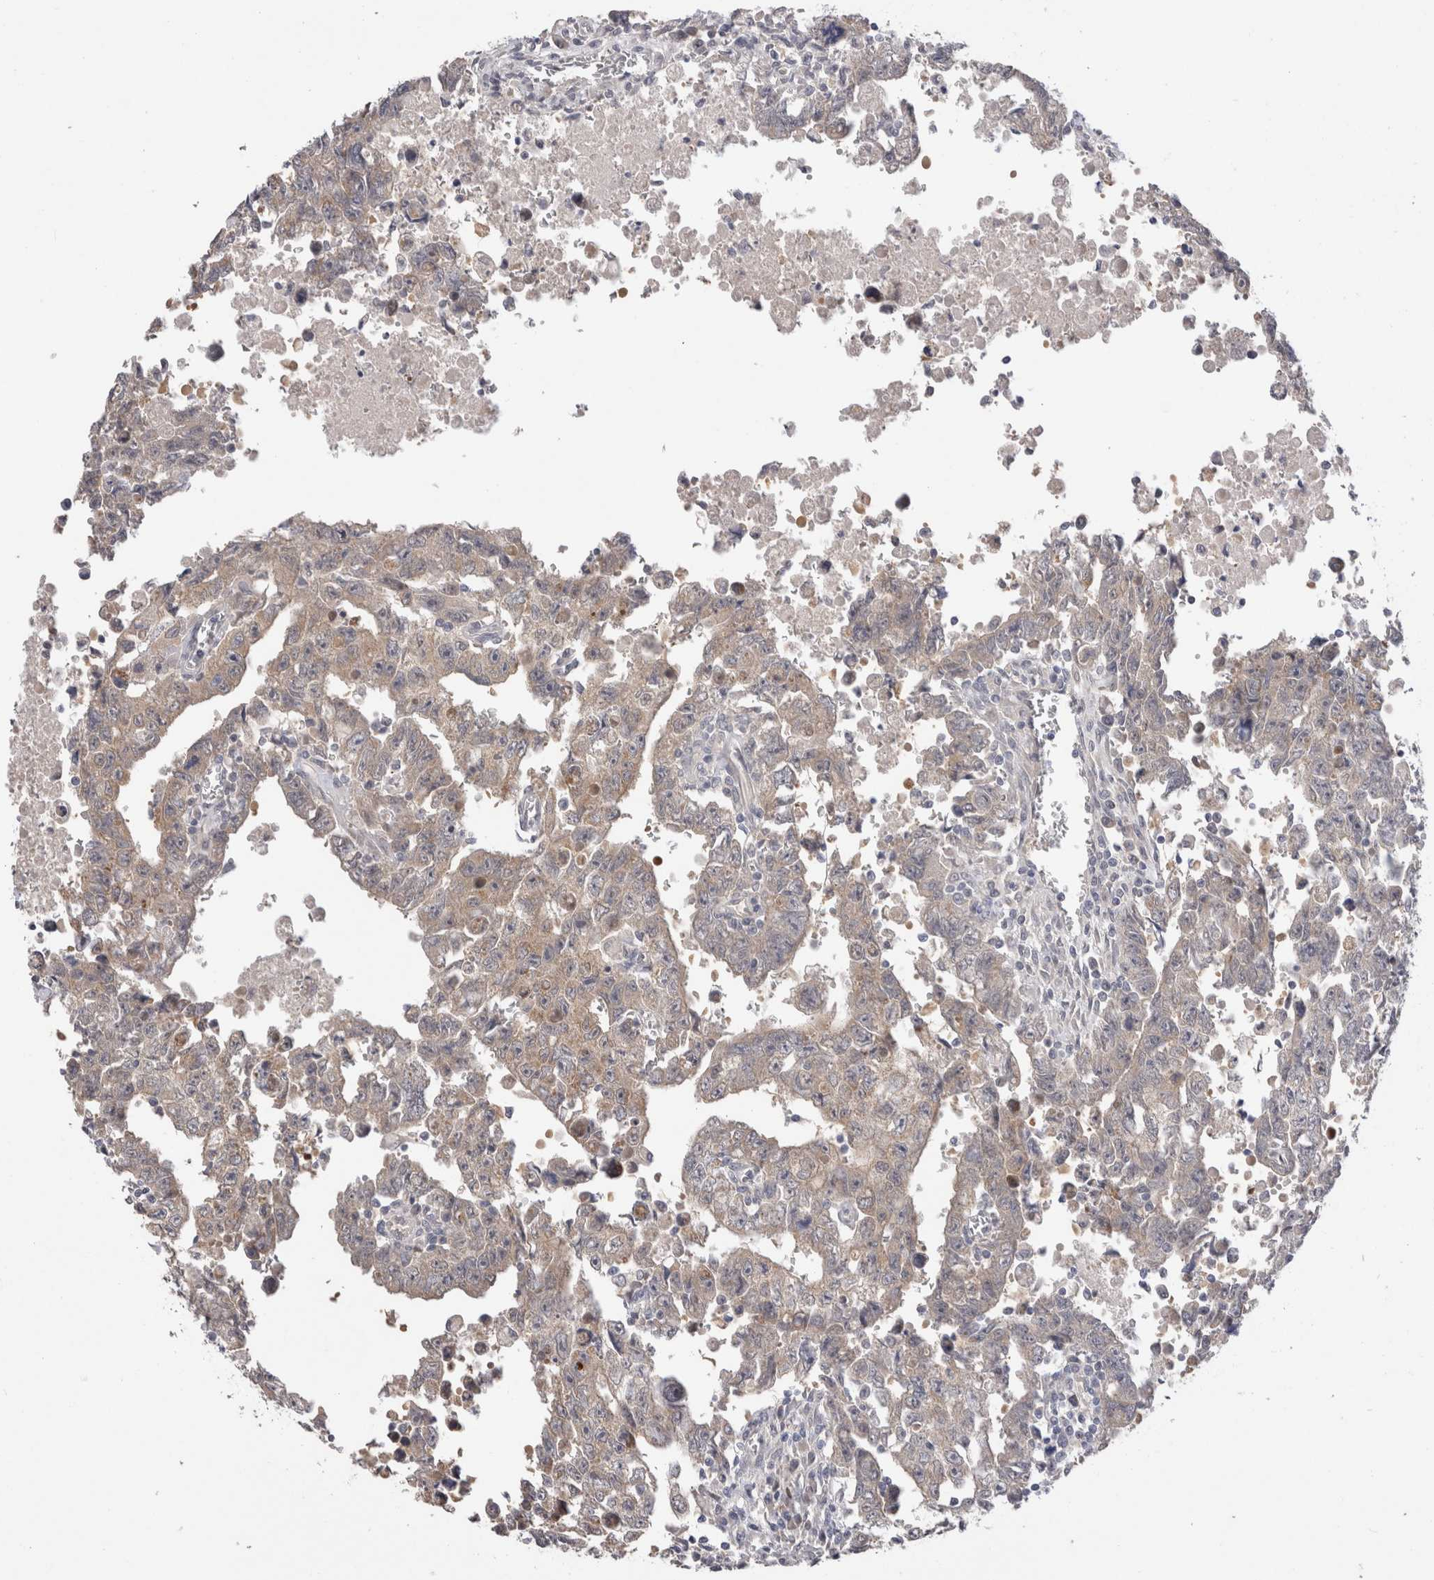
{"staining": {"intensity": "weak", "quantity": "25%-75%", "location": "cytoplasmic/membranous"}, "tissue": "testis cancer", "cell_type": "Tumor cells", "image_type": "cancer", "snomed": [{"axis": "morphology", "description": "Carcinoma, Embryonal, NOS"}, {"axis": "topography", "description": "Testis"}], "caption": "Testis cancer stained with a brown dye reveals weak cytoplasmic/membranous positive expression in approximately 25%-75% of tumor cells.", "gene": "CRYBG1", "patient": {"sex": "male", "age": 28}}